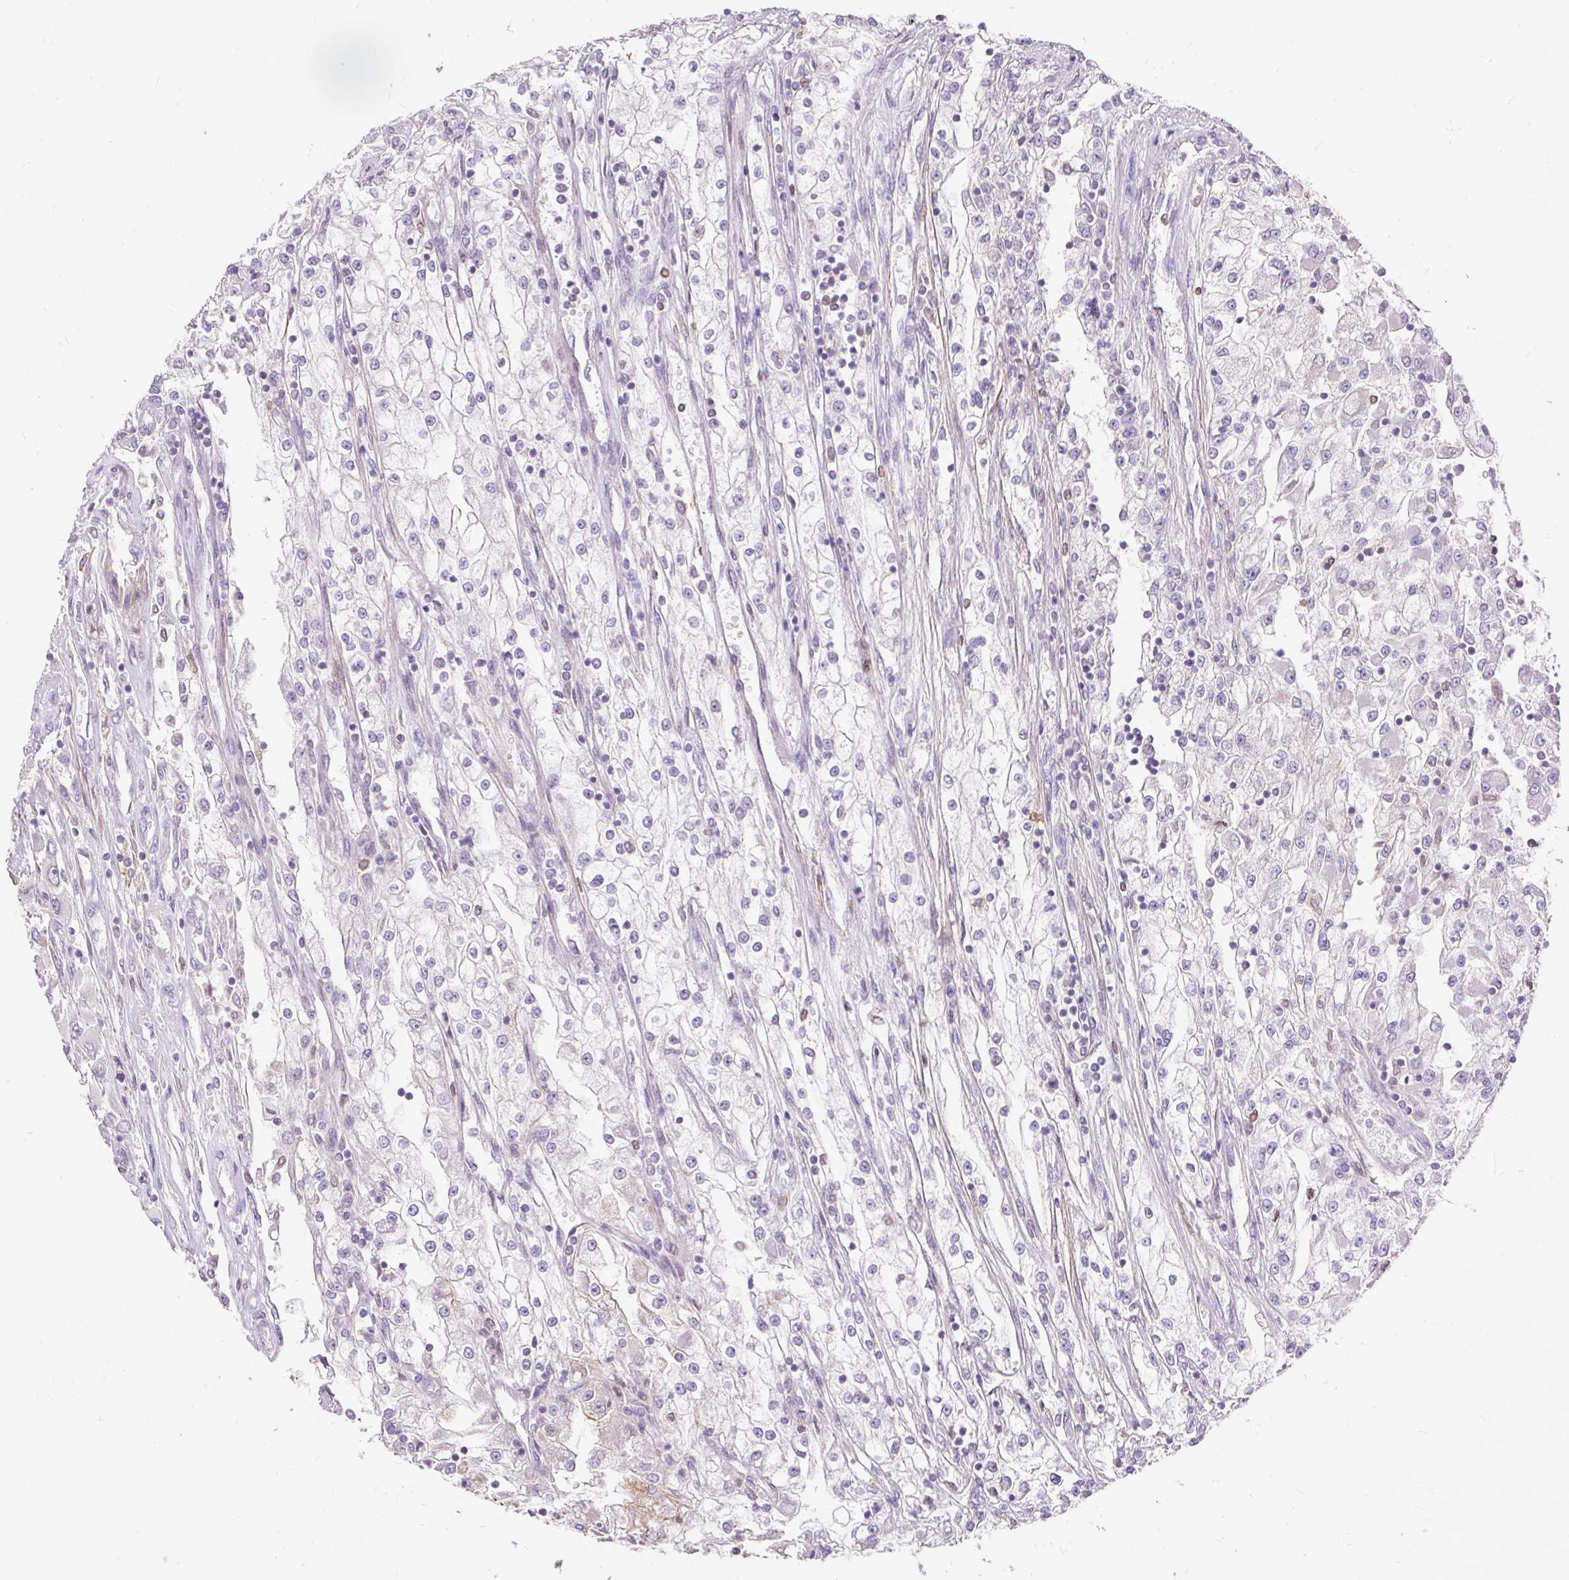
{"staining": {"intensity": "negative", "quantity": "none", "location": "none"}, "tissue": "renal cancer", "cell_type": "Tumor cells", "image_type": "cancer", "snomed": [{"axis": "morphology", "description": "Adenocarcinoma, NOS"}, {"axis": "topography", "description": "Kidney"}], "caption": "A micrograph of adenocarcinoma (renal) stained for a protein exhibits no brown staining in tumor cells.", "gene": "GBX1", "patient": {"sex": "female", "age": 52}}